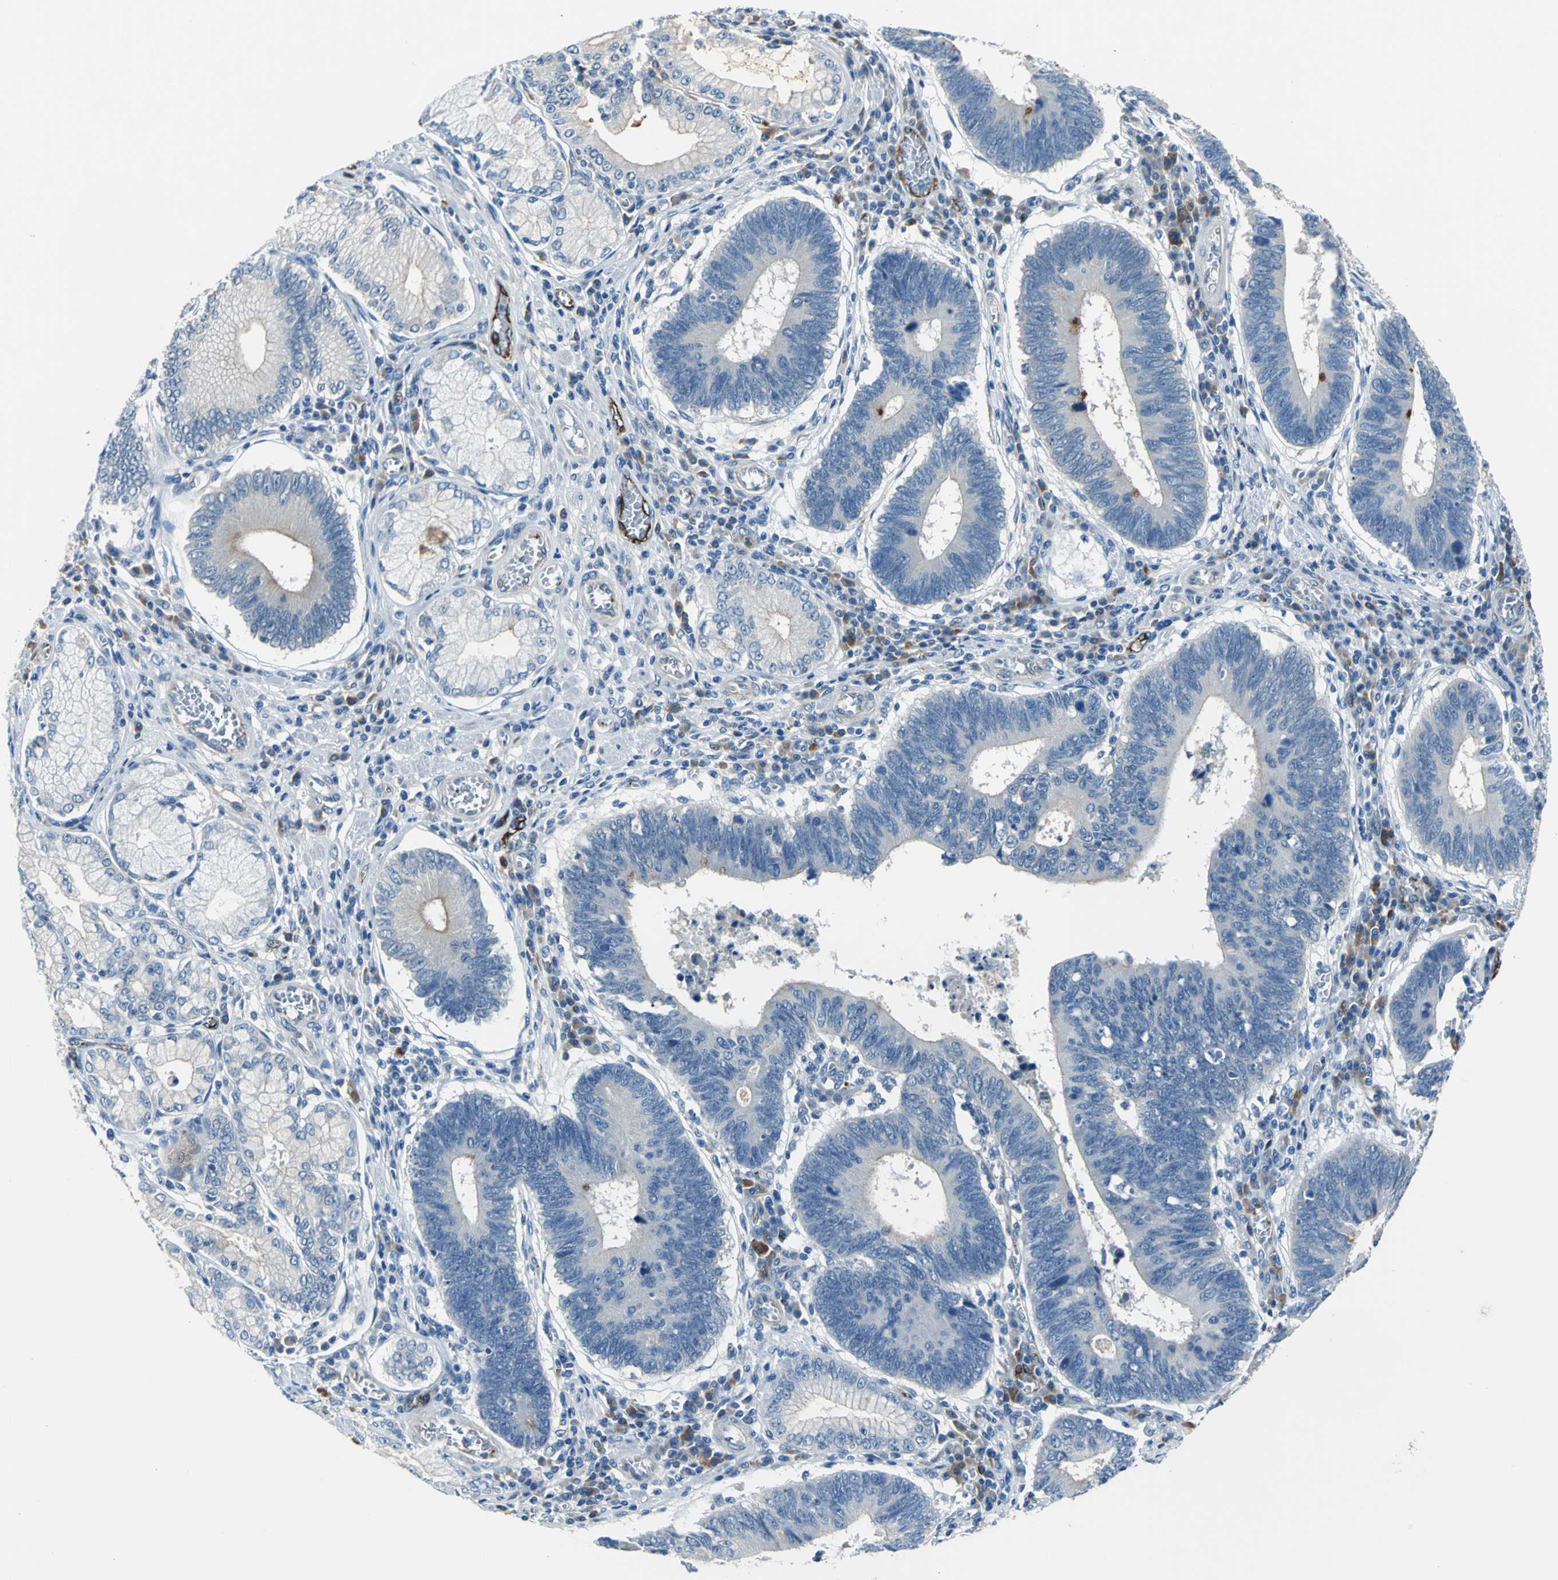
{"staining": {"intensity": "weak", "quantity": "<25%", "location": "cytoplasmic/membranous"}, "tissue": "stomach cancer", "cell_type": "Tumor cells", "image_type": "cancer", "snomed": [{"axis": "morphology", "description": "Adenocarcinoma, NOS"}, {"axis": "topography", "description": "Stomach"}], "caption": "IHC micrograph of neoplastic tissue: human stomach cancer stained with DAB shows no significant protein expression in tumor cells.", "gene": "SELP", "patient": {"sex": "male", "age": 59}}